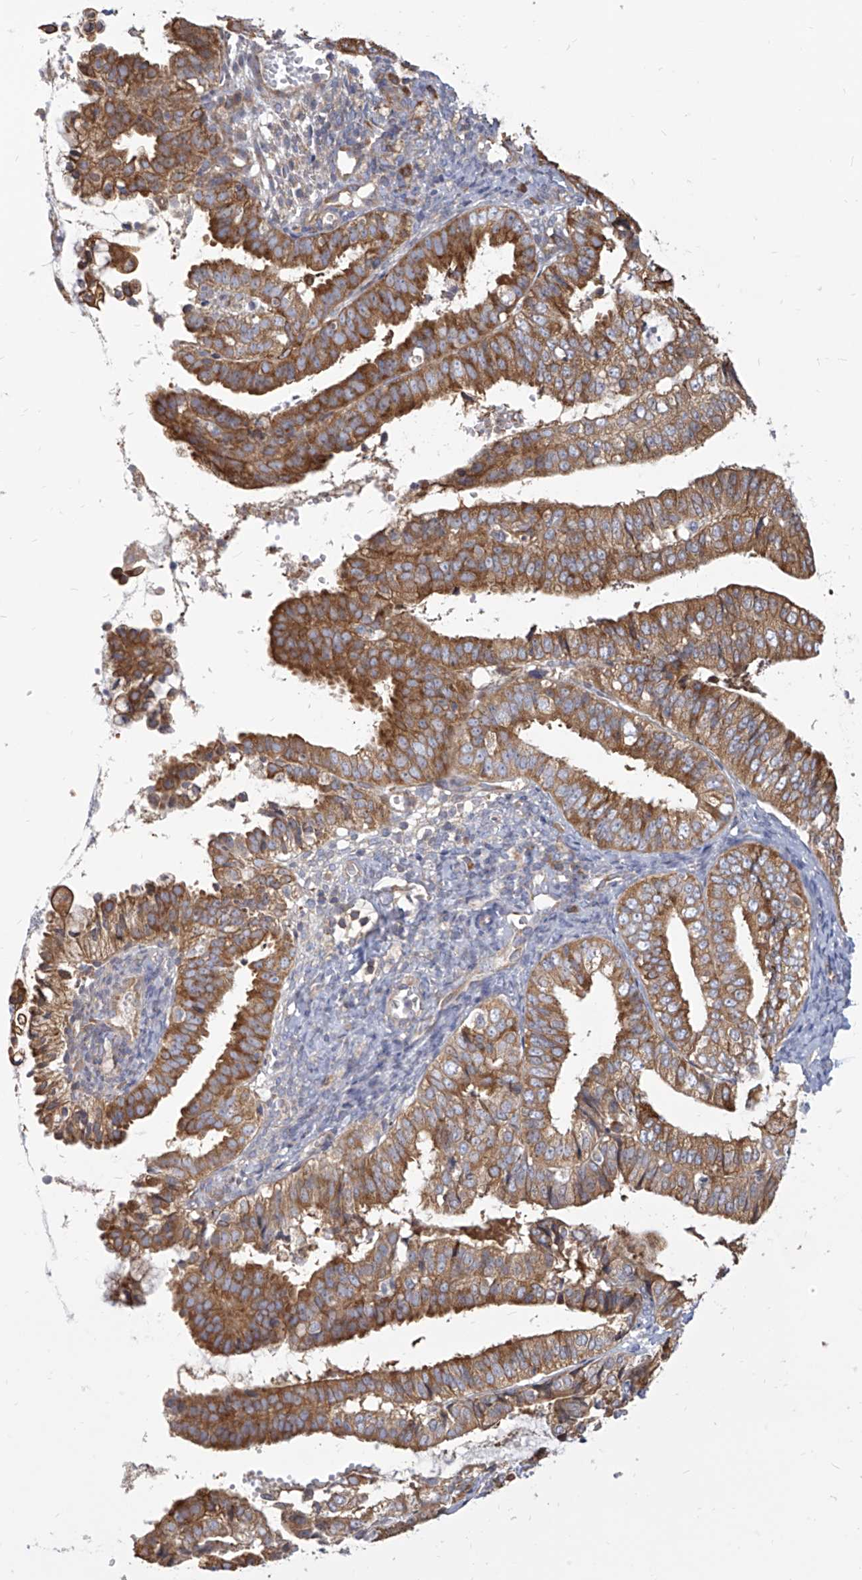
{"staining": {"intensity": "strong", "quantity": ">75%", "location": "cytoplasmic/membranous"}, "tissue": "endometrial cancer", "cell_type": "Tumor cells", "image_type": "cancer", "snomed": [{"axis": "morphology", "description": "Adenocarcinoma, NOS"}, {"axis": "topography", "description": "Endometrium"}], "caption": "Tumor cells display strong cytoplasmic/membranous positivity in approximately >75% of cells in endometrial adenocarcinoma.", "gene": "FAM83B", "patient": {"sex": "female", "age": 63}}